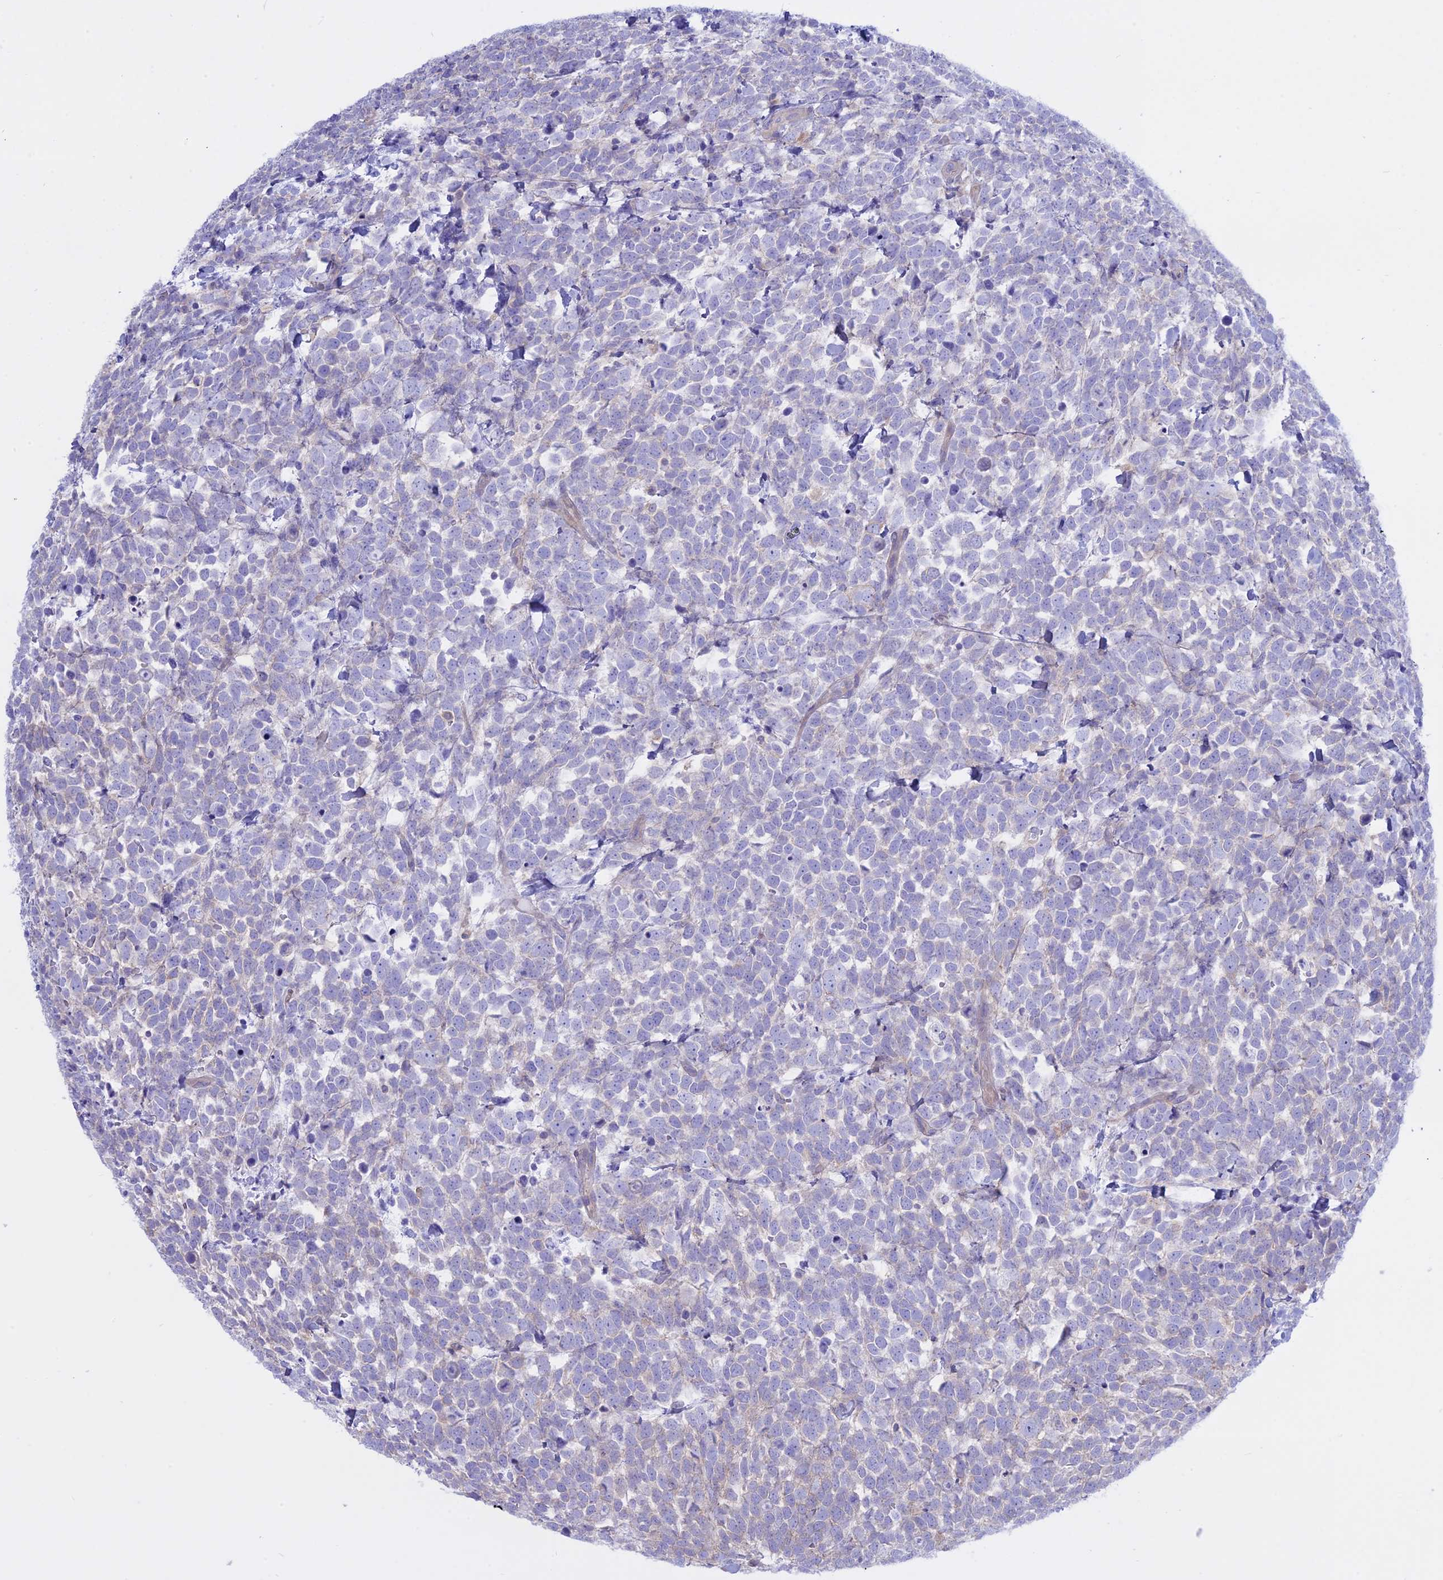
{"staining": {"intensity": "negative", "quantity": "none", "location": "none"}, "tissue": "urothelial cancer", "cell_type": "Tumor cells", "image_type": "cancer", "snomed": [{"axis": "morphology", "description": "Urothelial carcinoma, High grade"}, {"axis": "topography", "description": "Urinary bladder"}], "caption": "High power microscopy photomicrograph of an immunohistochemistry histopathology image of urothelial cancer, revealing no significant positivity in tumor cells. (Stains: DAB IHC with hematoxylin counter stain, Microscopy: brightfield microscopy at high magnification).", "gene": "AHCYL1", "patient": {"sex": "female", "age": 82}}